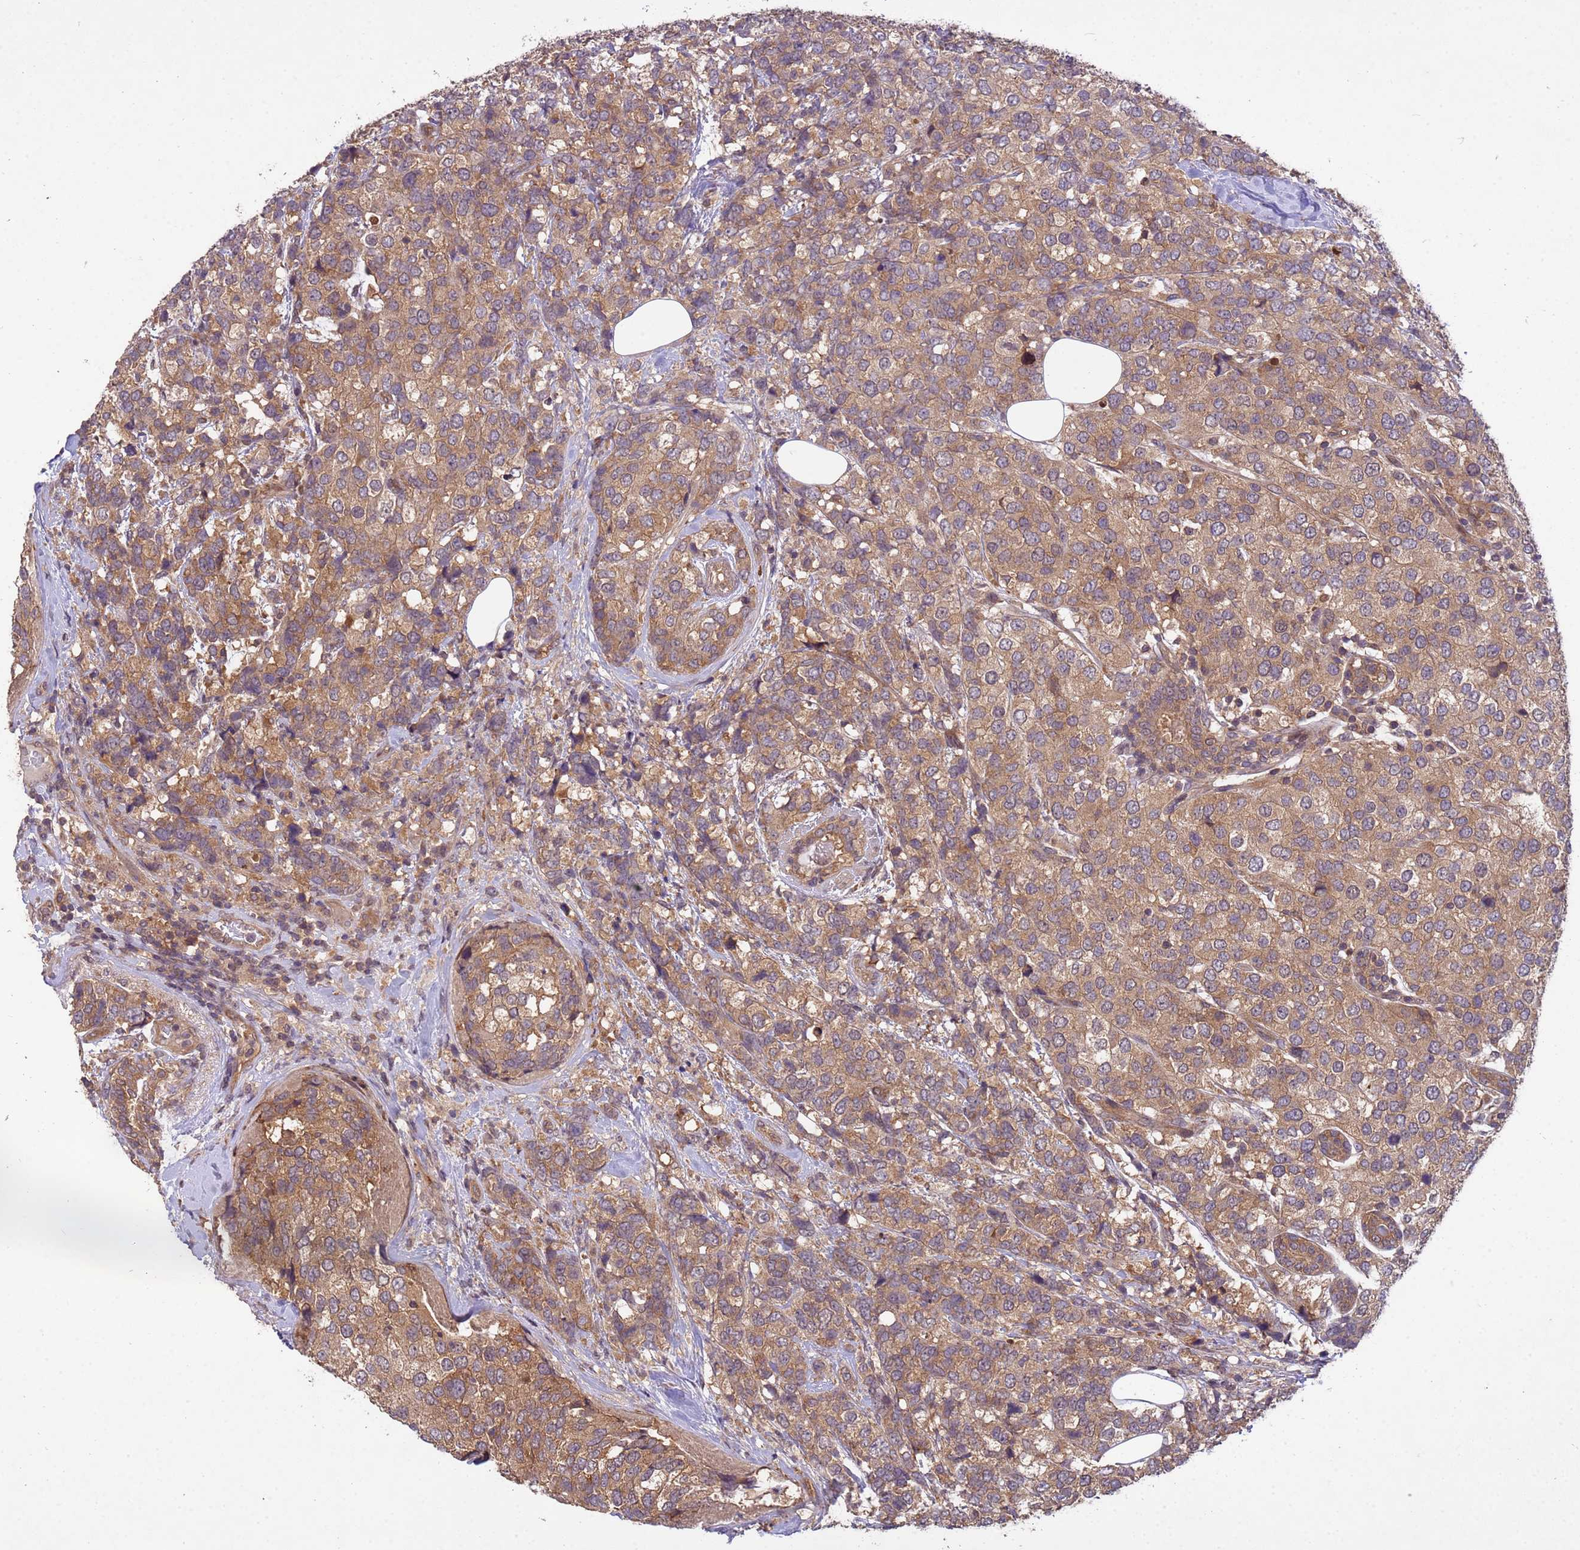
{"staining": {"intensity": "moderate", "quantity": ">75%", "location": "cytoplasmic/membranous"}, "tissue": "breast cancer", "cell_type": "Tumor cells", "image_type": "cancer", "snomed": [{"axis": "morphology", "description": "Lobular carcinoma"}, {"axis": "topography", "description": "Breast"}], "caption": "Protein positivity by immunohistochemistry (IHC) shows moderate cytoplasmic/membranous expression in approximately >75% of tumor cells in breast cancer (lobular carcinoma).", "gene": "PPP2CB", "patient": {"sex": "female", "age": 59}}